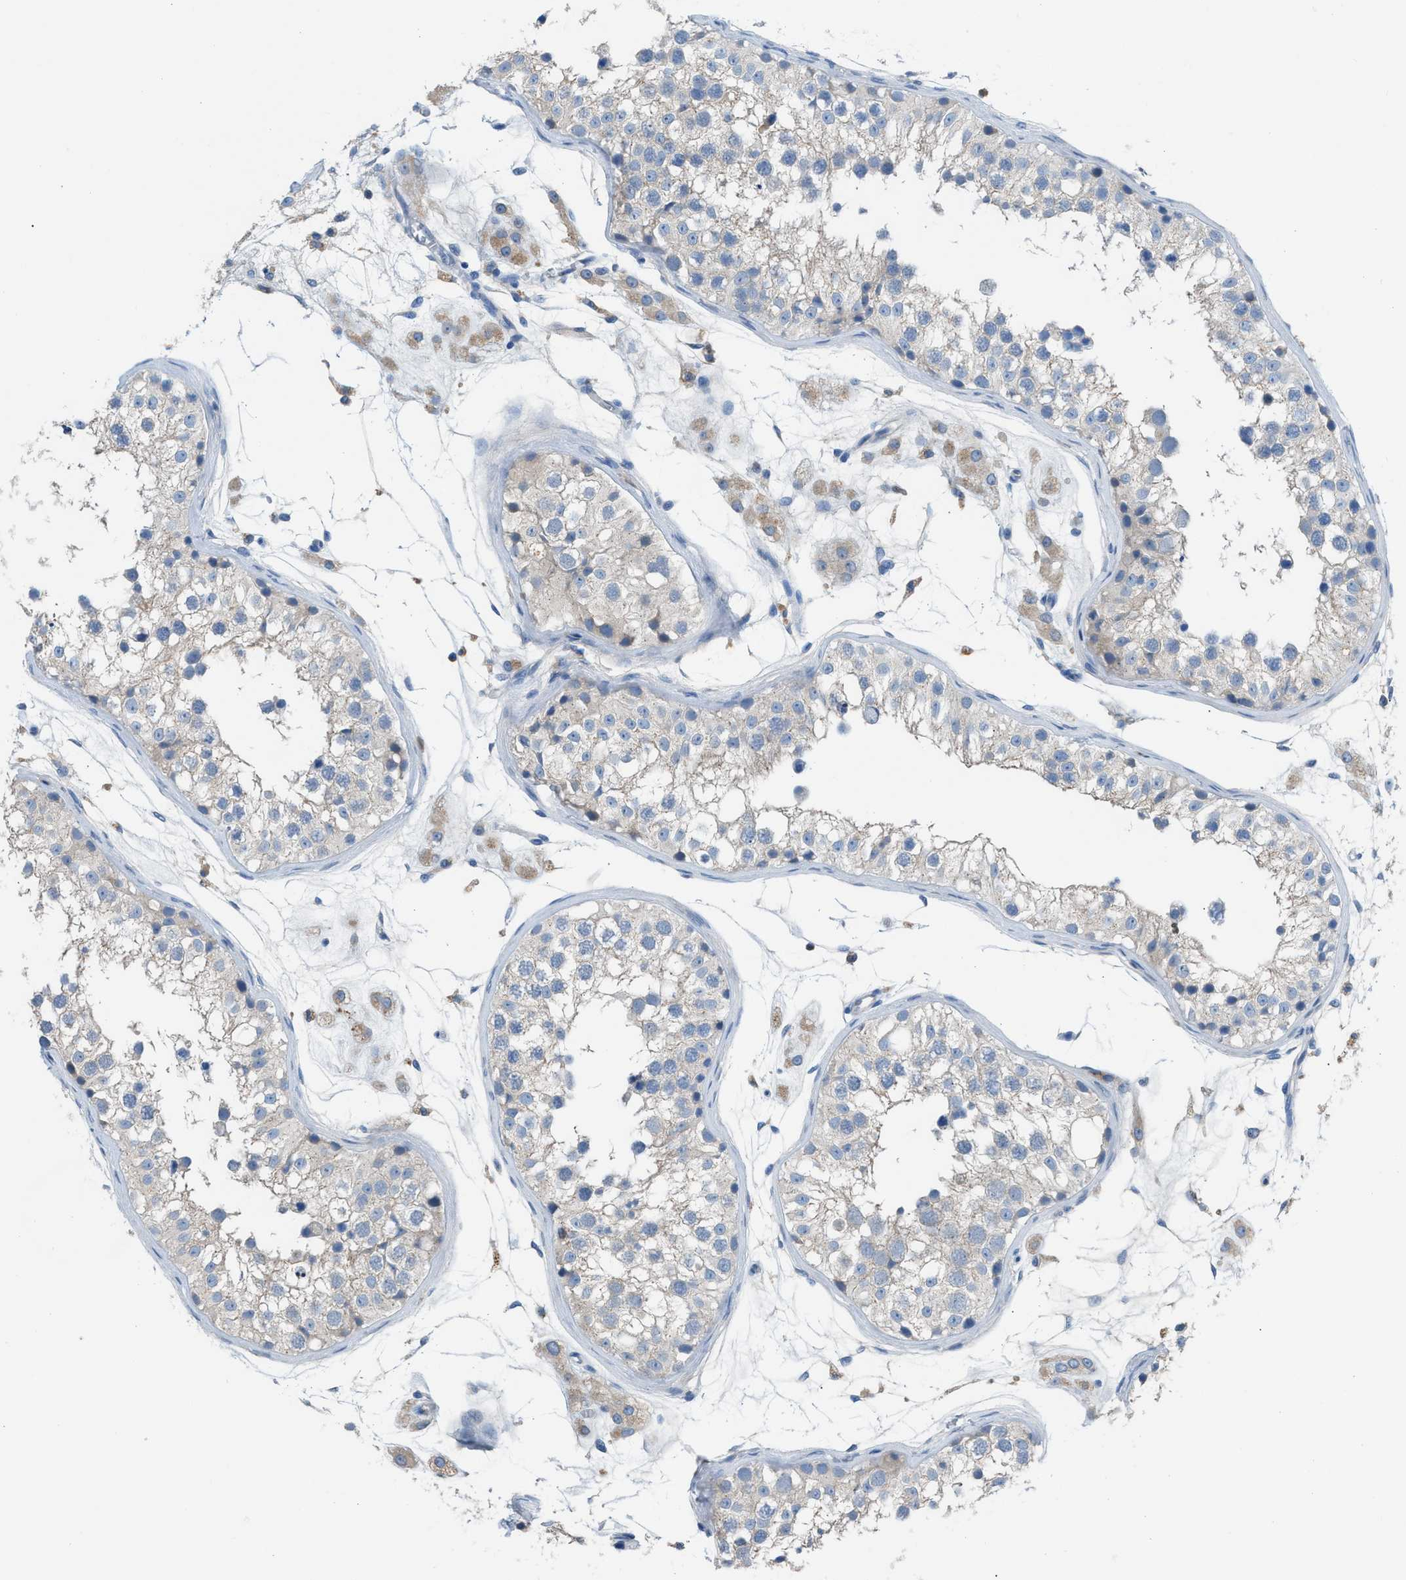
{"staining": {"intensity": "negative", "quantity": "none", "location": "none"}, "tissue": "testis", "cell_type": "Cells in seminiferous ducts", "image_type": "normal", "snomed": [{"axis": "morphology", "description": "Normal tissue, NOS"}, {"axis": "morphology", "description": "Adenocarcinoma, metastatic, NOS"}, {"axis": "topography", "description": "Testis"}], "caption": "DAB (3,3'-diaminobenzidine) immunohistochemical staining of benign testis demonstrates no significant expression in cells in seminiferous ducts. (Brightfield microscopy of DAB (3,3'-diaminobenzidine) IHC at high magnification).", "gene": "AOAH", "patient": {"sex": "male", "age": 26}}